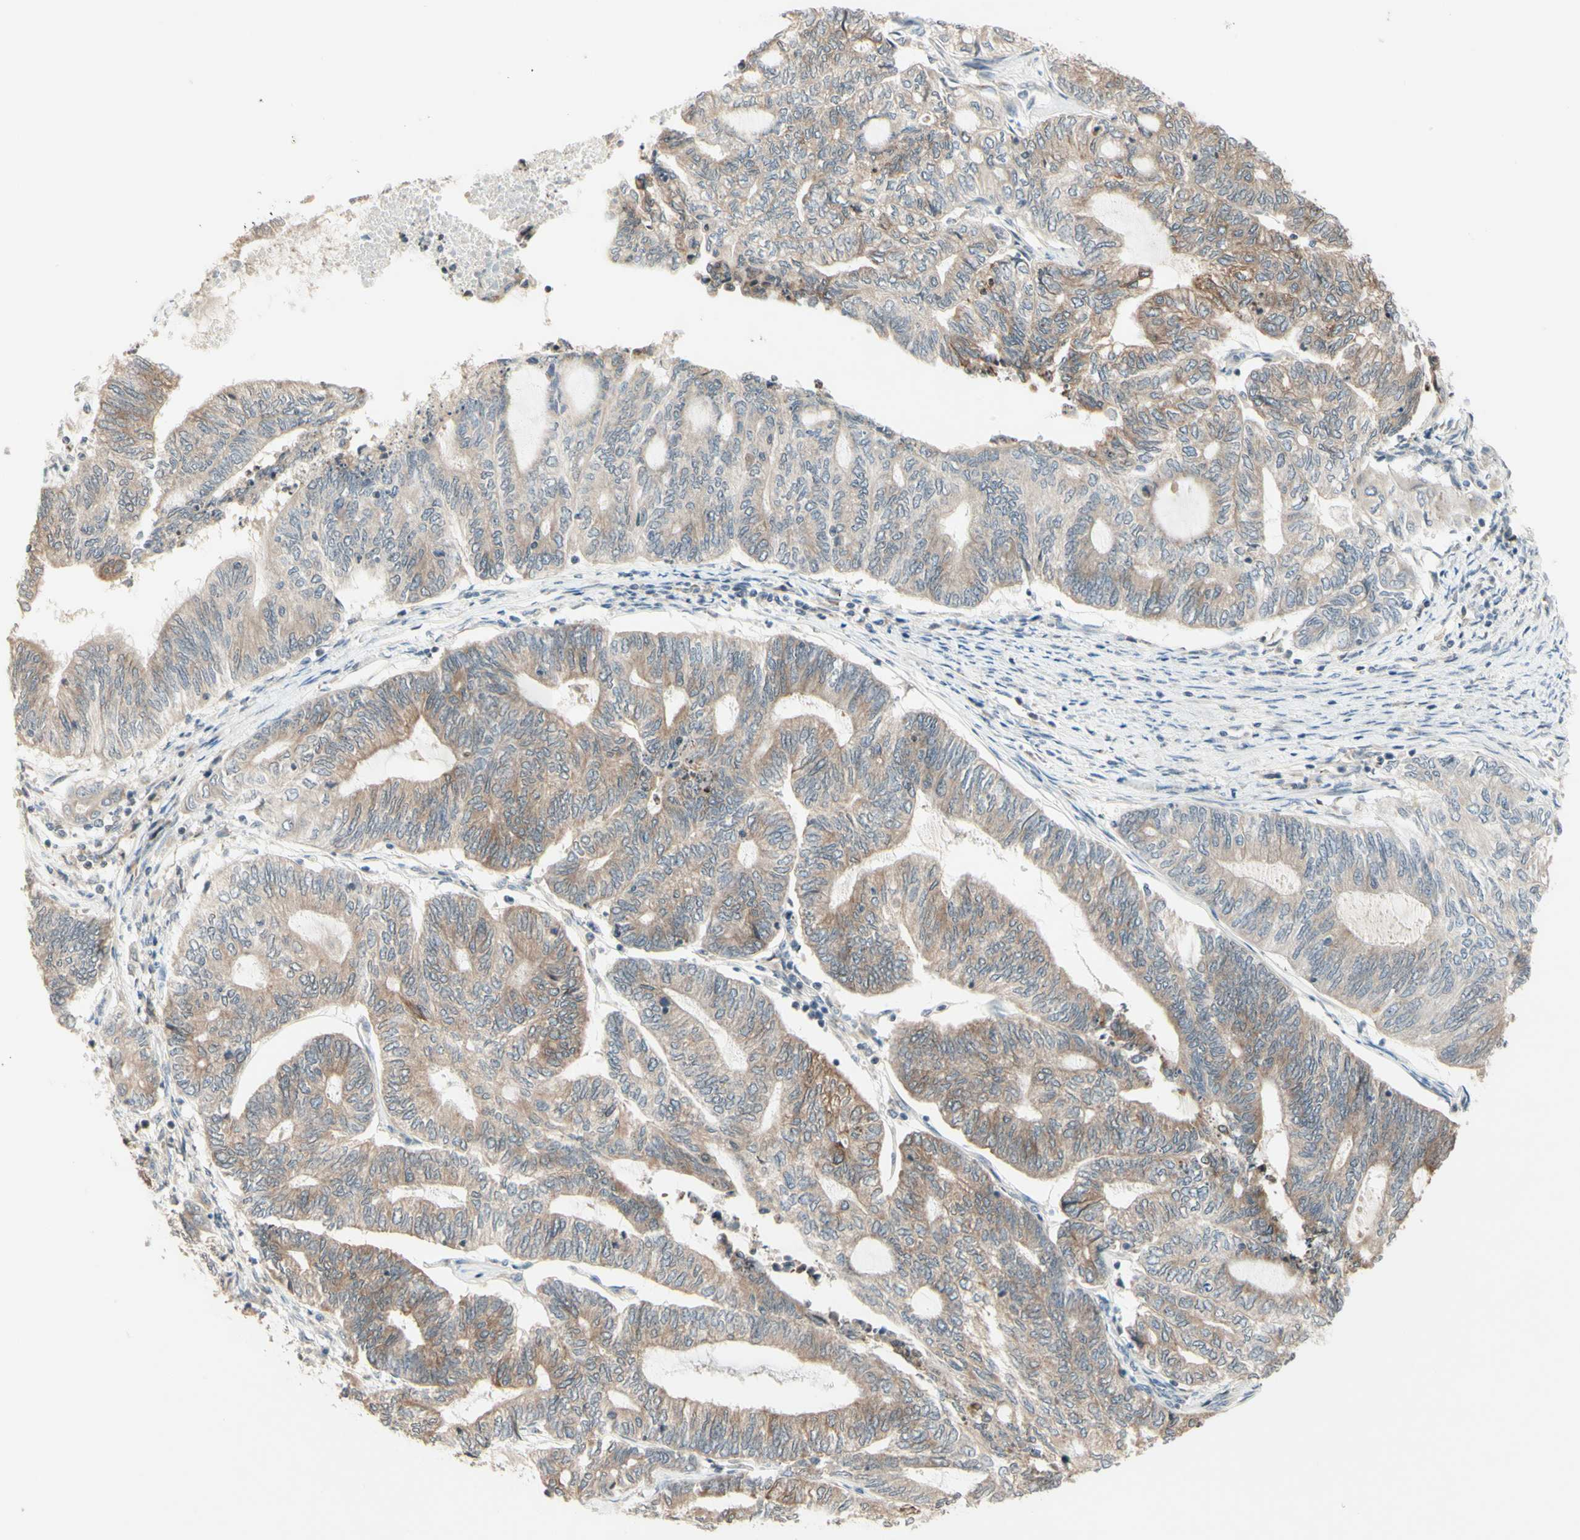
{"staining": {"intensity": "weak", "quantity": ">75%", "location": "cytoplasmic/membranous"}, "tissue": "endometrial cancer", "cell_type": "Tumor cells", "image_type": "cancer", "snomed": [{"axis": "morphology", "description": "Adenocarcinoma, NOS"}, {"axis": "topography", "description": "Uterus"}, {"axis": "topography", "description": "Endometrium"}], "caption": "A photomicrograph showing weak cytoplasmic/membranous staining in about >75% of tumor cells in endometrial adenocarcinoma, as visualized by brown immunohistochemical staining.", "gene": "ZW10", "patient": {"sex": "female", "age": 70}}